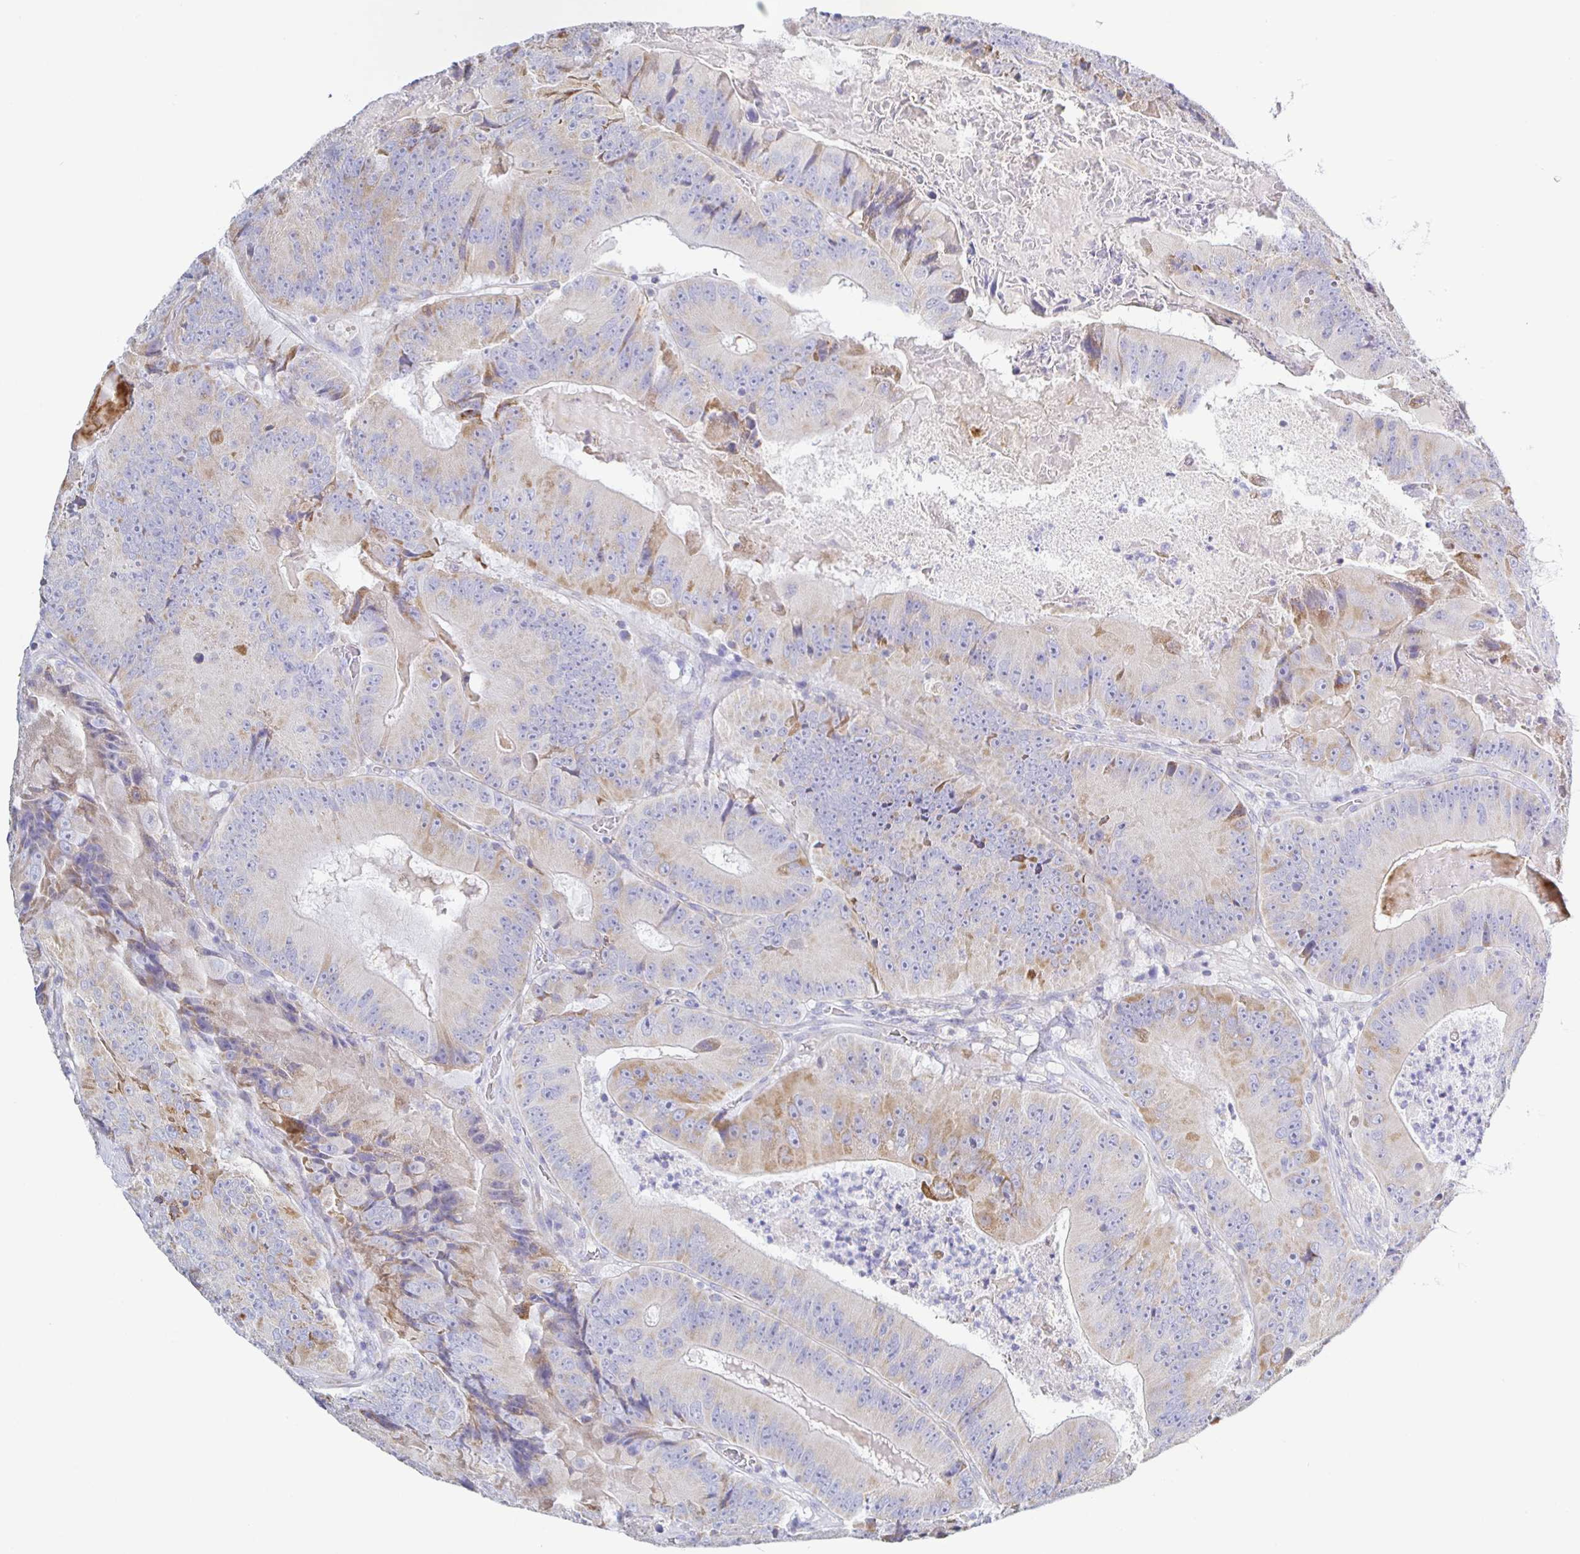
{"staining": {"intensity": "moderate", "quantity": "<25%", "location": "cytoplasmic/membranous"}, "tissue": "colorectal cancer", "cell_type": "Tumor cells", "image_type": "cancer", "snomed": [{"axis": "morphology", "description": "Adenocarcinoma, NOS"}, {"axis": "topography", "description": "Colon"}], "caption": "This is an image of immunohistochemistry staining of colorectal cancer (adenocarcinoma), which shows moderate staining in the cytoplasmic/membranous of tumor cells.", "gene": "SYNGR4", "patient": {"sex": "female", "age": 86}}